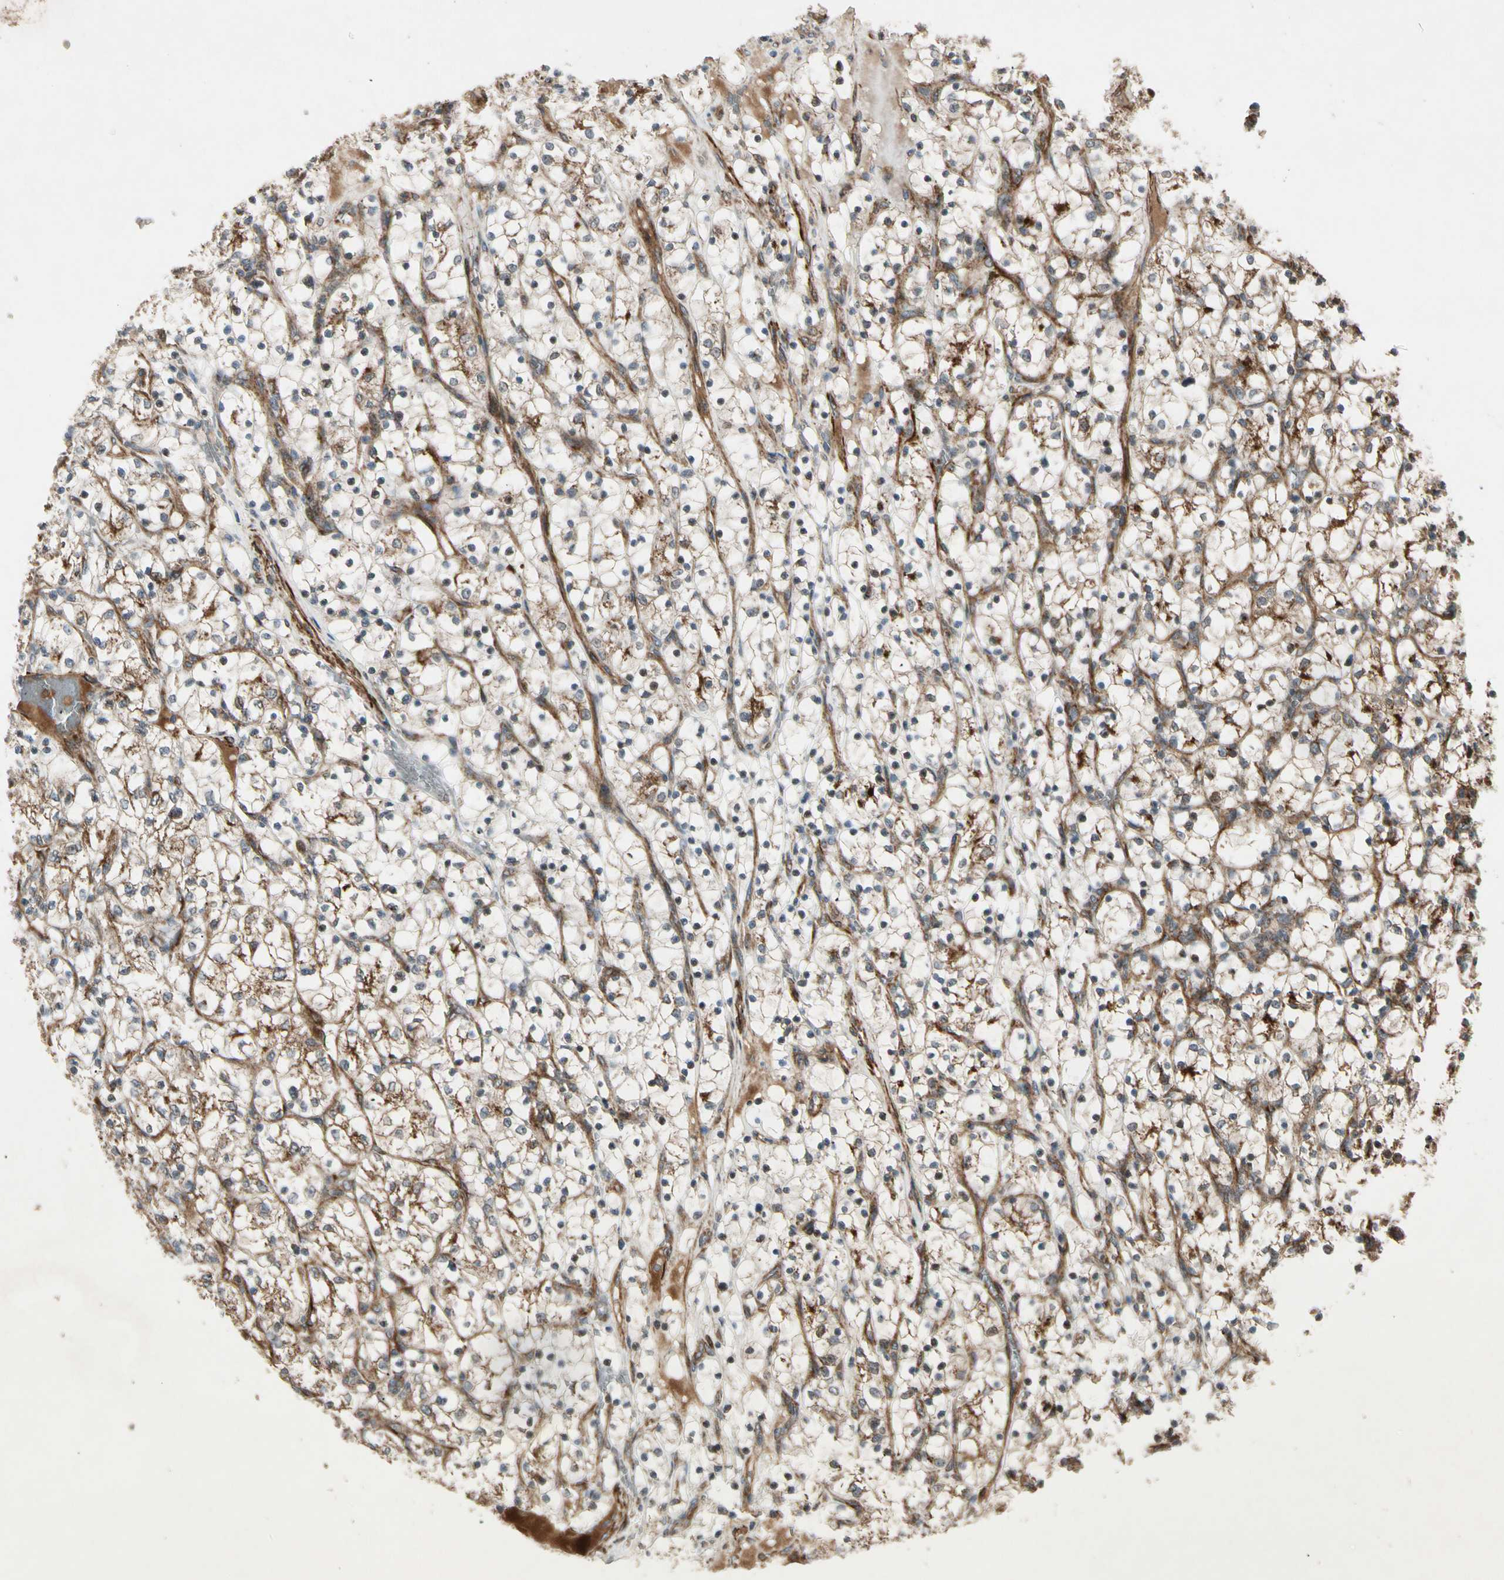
{"staining": {"intensity": "moderate", "quantity": "<25%", "location": "cytoplasmic/membranous"}, "tissue": "renal cancer", "cell_type": "Tumor cells", "image_type": "cancer", "snomed": [{"axis": "morphology", "description": "Adenocarcinoma, NOS"}, {"axis": "topography", "description": "Kidney"}], "caption": "Immunohistochemical staining of renal cancer (adenocarcinoma) displays moderate cytoplasmic/membranous protein staining in approximately <25% of tumor cells. The staining was performed using DAB (3,3'-diaminobenzidine), with brown indicating positive protein expression. Nuclei are stained blue with hematoxylin.", "gene": "GCK", "patient": {"sex": "female", "age": 69}}